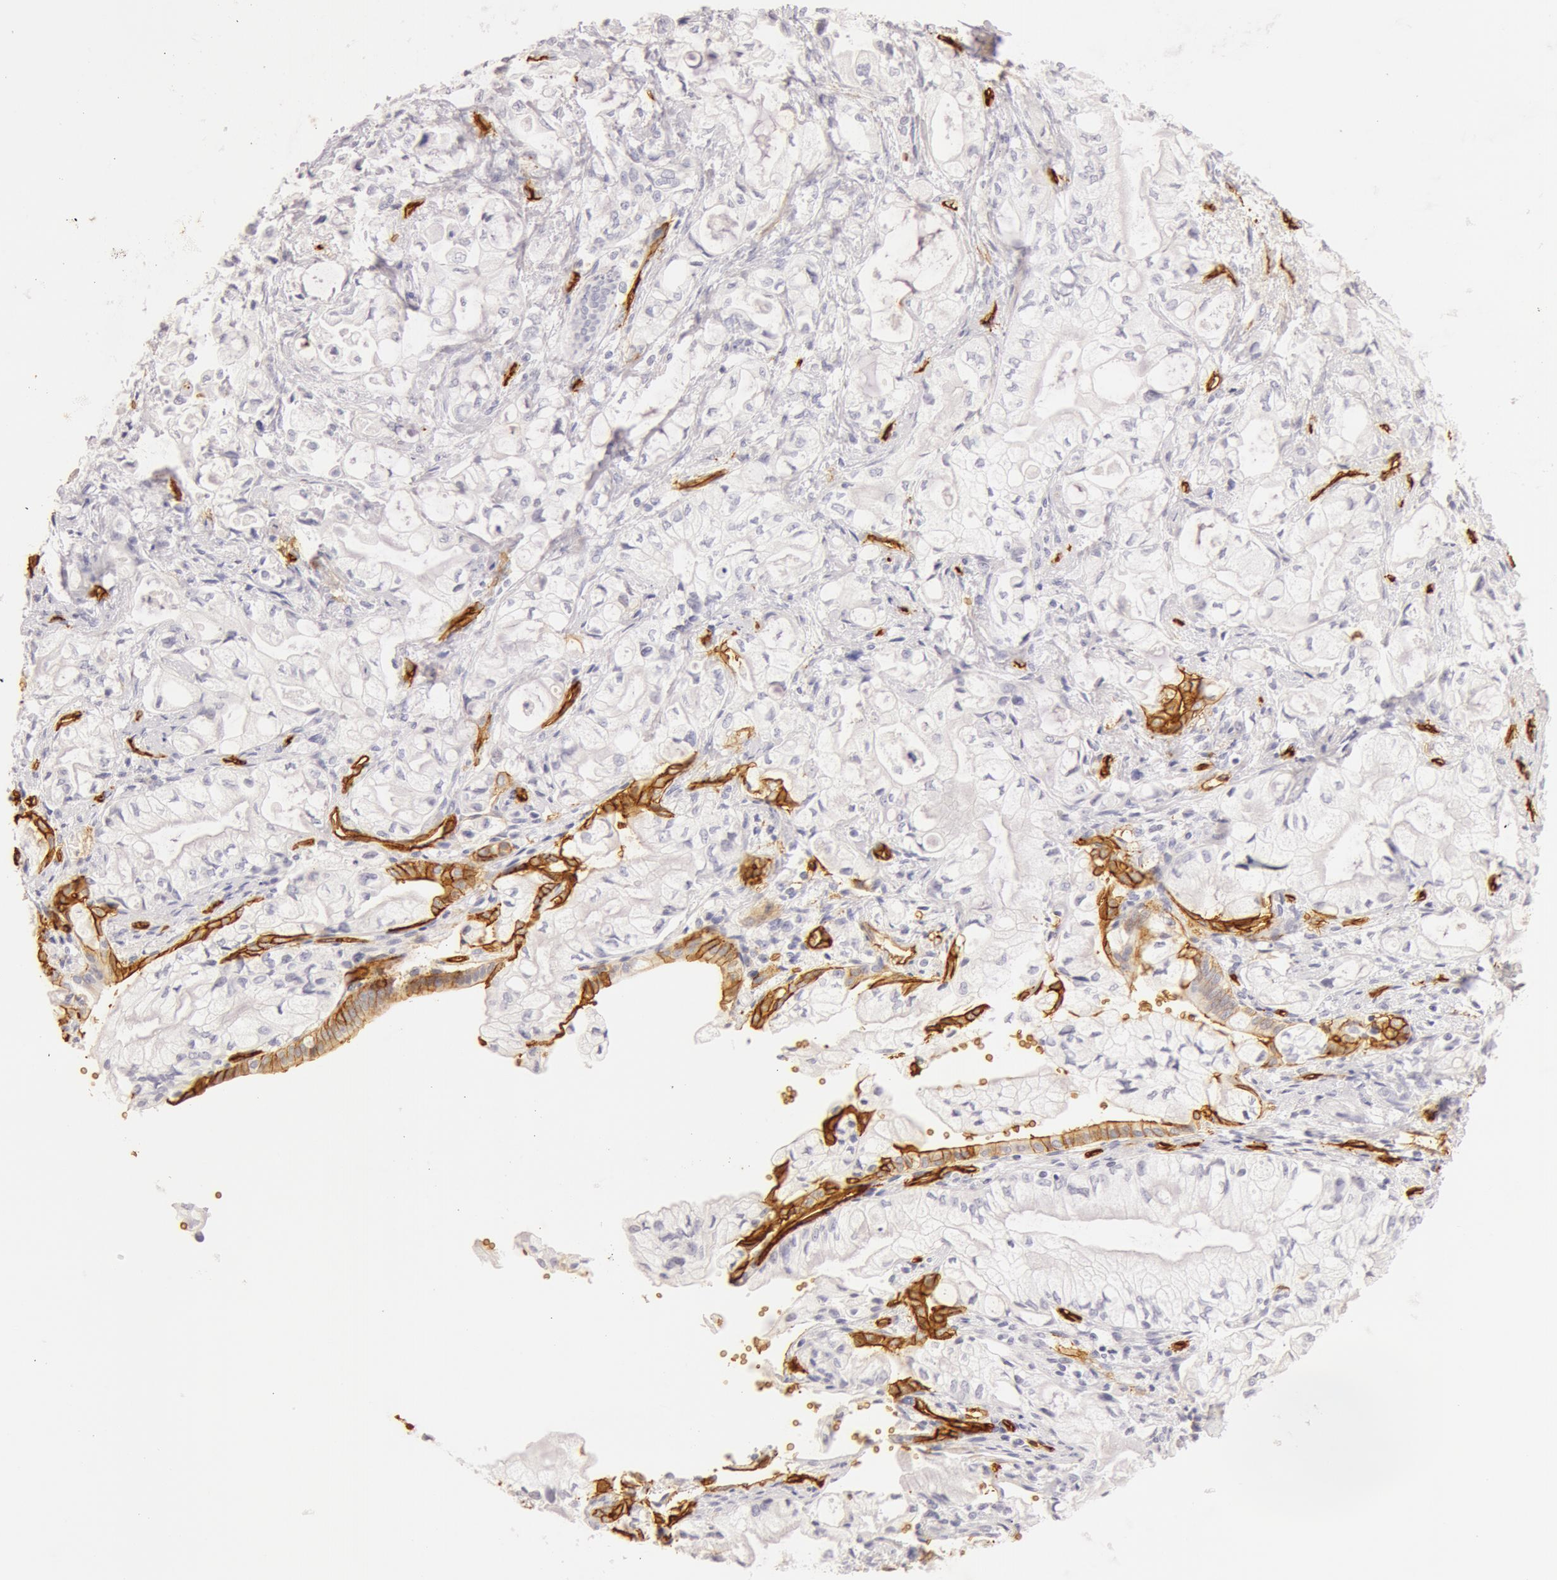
{"staining": {"intensity": "negative", "quantity": "none", "location": "none"}, "tissue": "pancreatic cancer", "cell_type": "Tumor cells", "image_type": "cancer", "snomed": [{"axis": "morphology", "description": "Adenocarcinoma, NOS"}, {"axis": "topography", "description": "Pancreas"}], "caption": "Pancreatic cancer (adenocarcinoma) was stained to show a protein in brown. There is no significant staining in tumor cells.", "gene": "AQP1", "patient": {"sex": "male", "age": 79}}